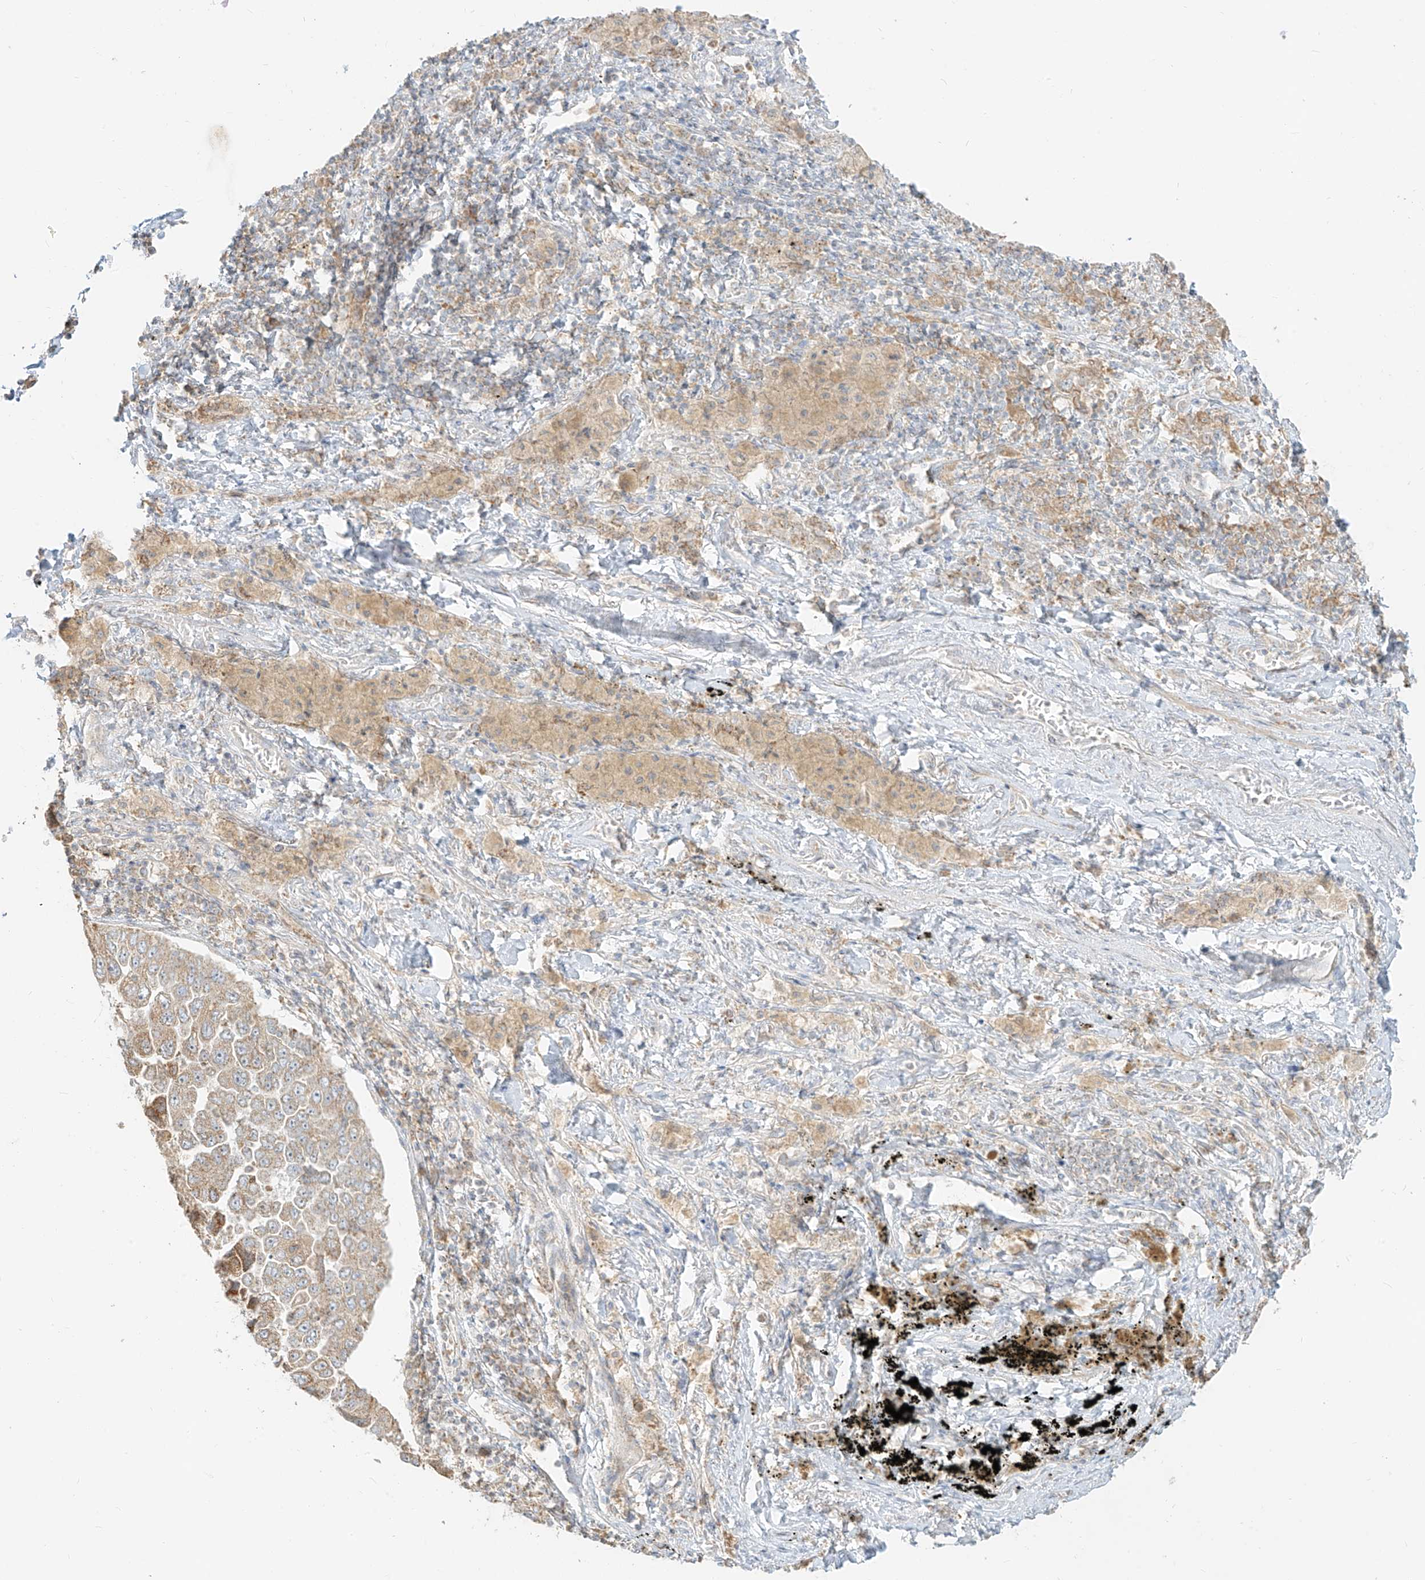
{"staining": {"intensity": "weak", "quantity": ">75%", "location": "cytoplasmic/membranous"}, "tissue": "lung cancer", "cell_type": "Tumor cells", "image_type": "cancer", "snomed": [{"axis": "morphology", "description": "Adenocarcinoma, NOS"}, {"axis": "topography", "description": "Lung"}], "caption": "Immunohistochemistry histopathology image of lung cancer stained for a protein (brown), which demonstrates low levels of weak cytoplasmic/membranous expression in approximately >75% of tumor cells.", "gene": "ZIM3", "patient": {"sex": "female", "age": 51}}